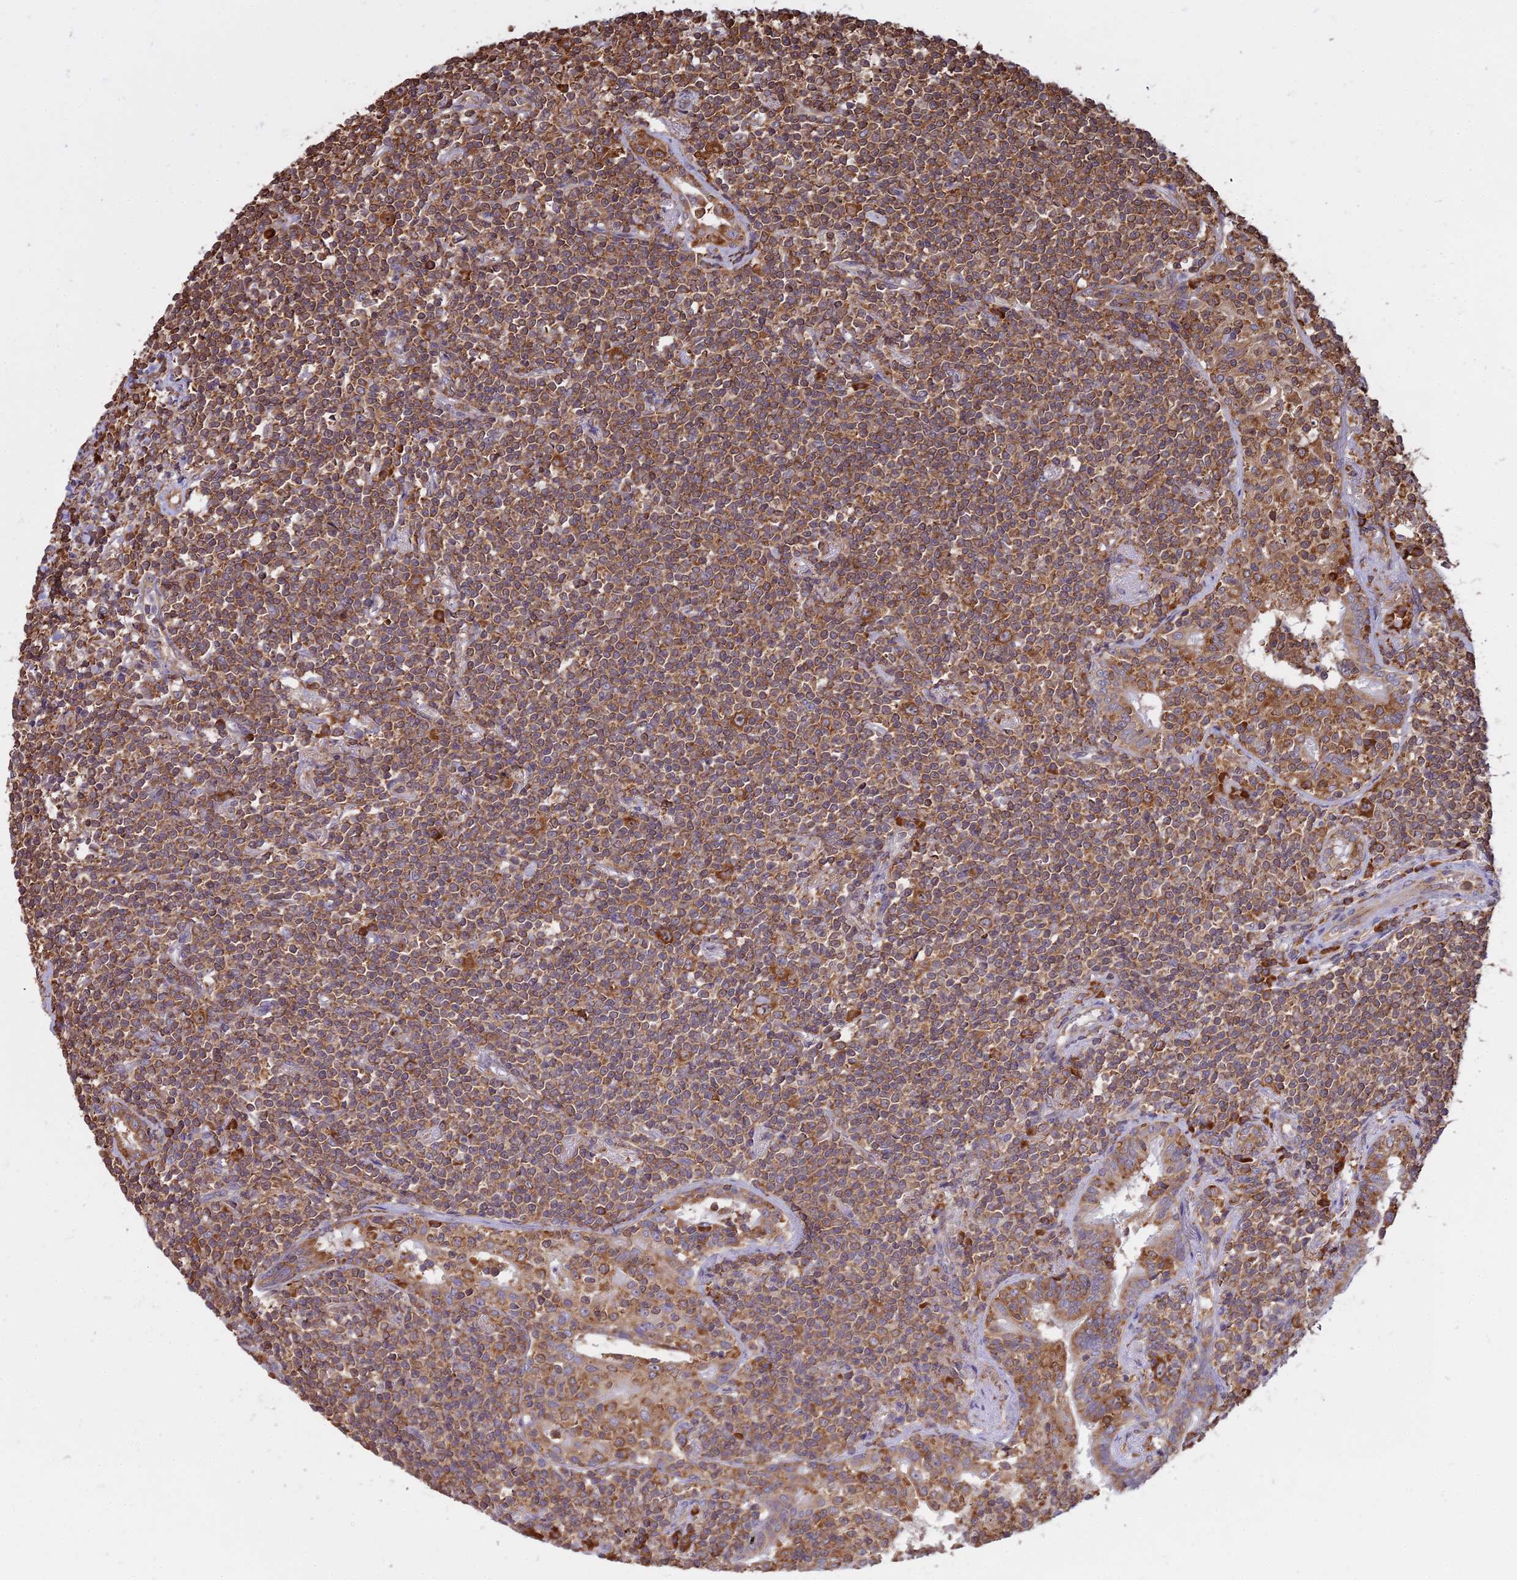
{"staining": {"intensity": "moderate", "quantity": ">75%", "location": "cytoplasmic/membranous"}, "tissue": "lymphoma", "cell_type": "Tumor cells", "image_type": "cancer", "snomed": [{"axis": "morphology", "description": "Malignant lymphoma, non-Hodgkin's type, Low grade"}, {"axis": "topography", "description": "Lung"}], "caption": "A micrograph of human malignant lymphoma, non-Hodgkin's type (low-grade) stained for a protein displays moderate cytoplasmic/membranous brown staining in tumor cells.", "gene": "RPL26", "patient": {"sex": "female", "age": 71}}